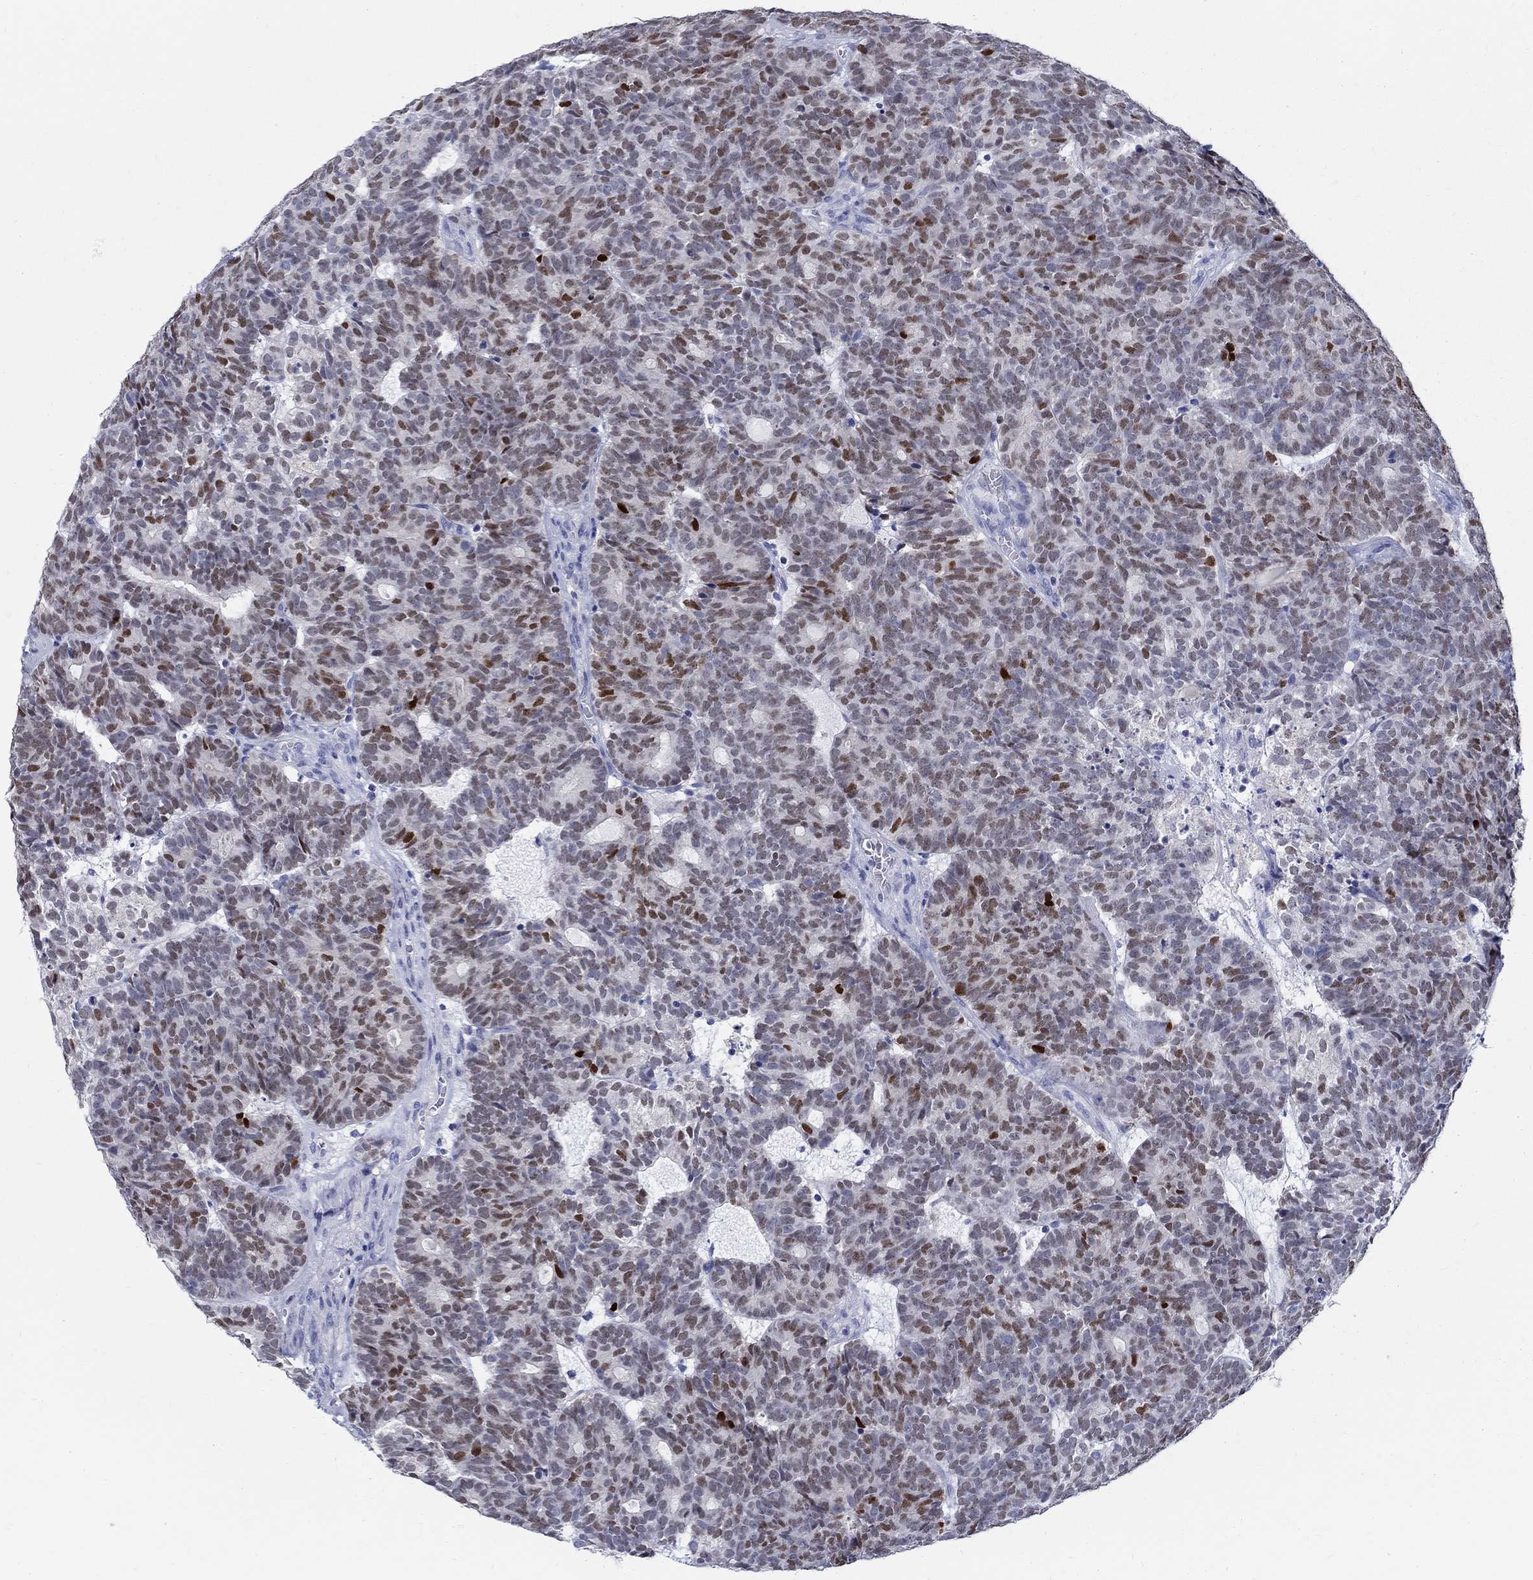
{"staining": {"intensity": "strong", "quantity": "<25%", "location": "nuclear"}, "tissue": "head and neck cancer", "cell_type": "Tumor cells", "image_type": "cancer", "snomed": [{"axis": "morphology", "description": "Adenocarcinoma, NOS"}, {"axis": "topography", "description": "Head-Neck"}], "caption": "A medium amount of strong nuclear positivity is present in about <25% of tumor cells in adenocarcinoma (head and neck) tissue.", "gene": "SOX2", "patient": {"sex": "female", "age": 81}}